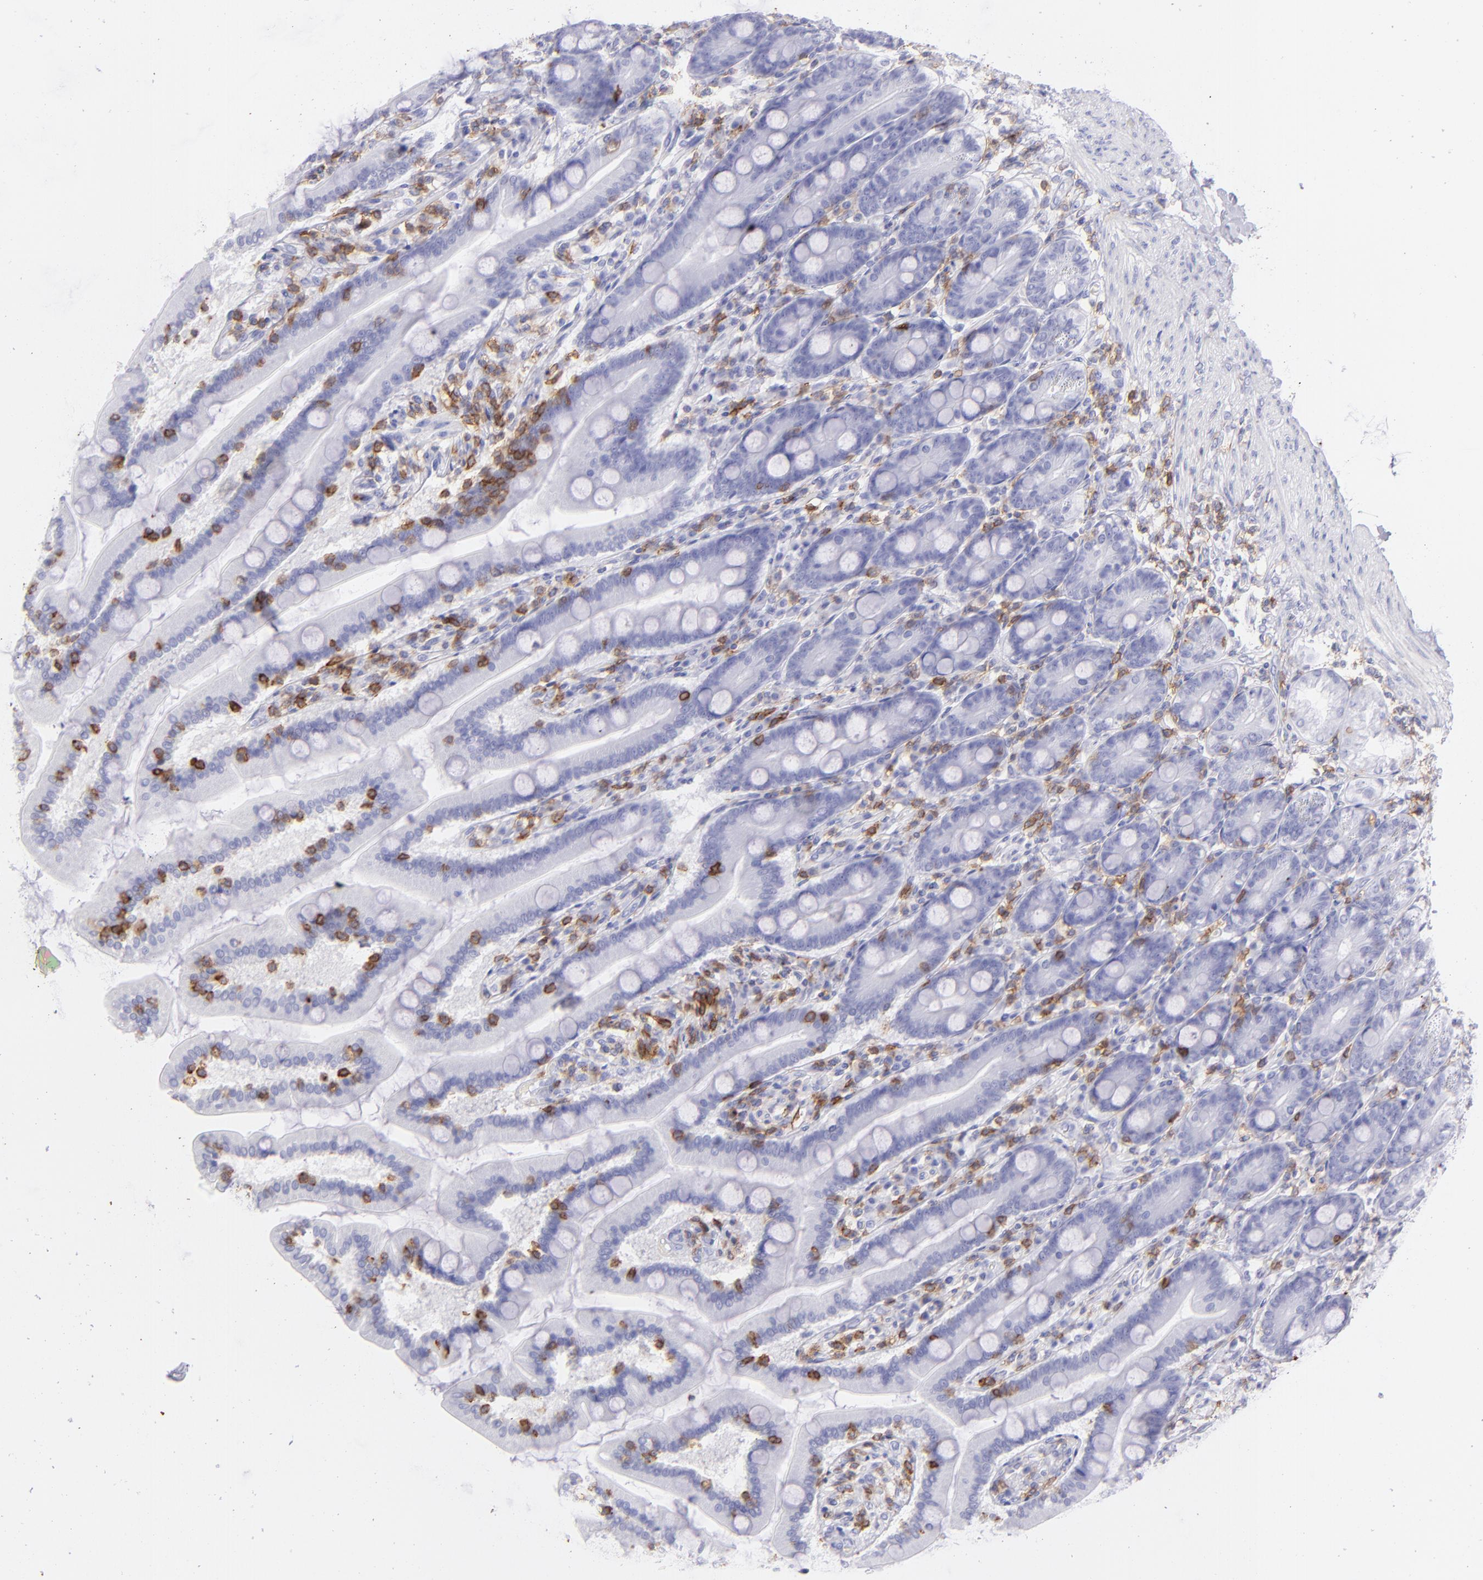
{"staining": {"intensity": "negative", "quantity": "none", "location": "none"}, "tissue": "duodenum", "cell_type": "Glandular cells", "image_type": "normal", "snomed": [{"axis": "morphology", "description": "Normal tissue, NOS"}, {"axis": "topography", "description": "Duodenum"}], "caption": "This micrograph is of unremarkable duodenum stained with IHC to label a protein in brown with the nuclei are counter-stained blue. There is no positivity in glandular cells. The staining was performed using DAB (3,3'-diaminobenzidine) to visualize the protein expression in brown, while the nuclei were stained in blue with hematoxylin (Magnification: 20x).", "gene": "CD69", "patient": {"sex": "female", "age": 64}}